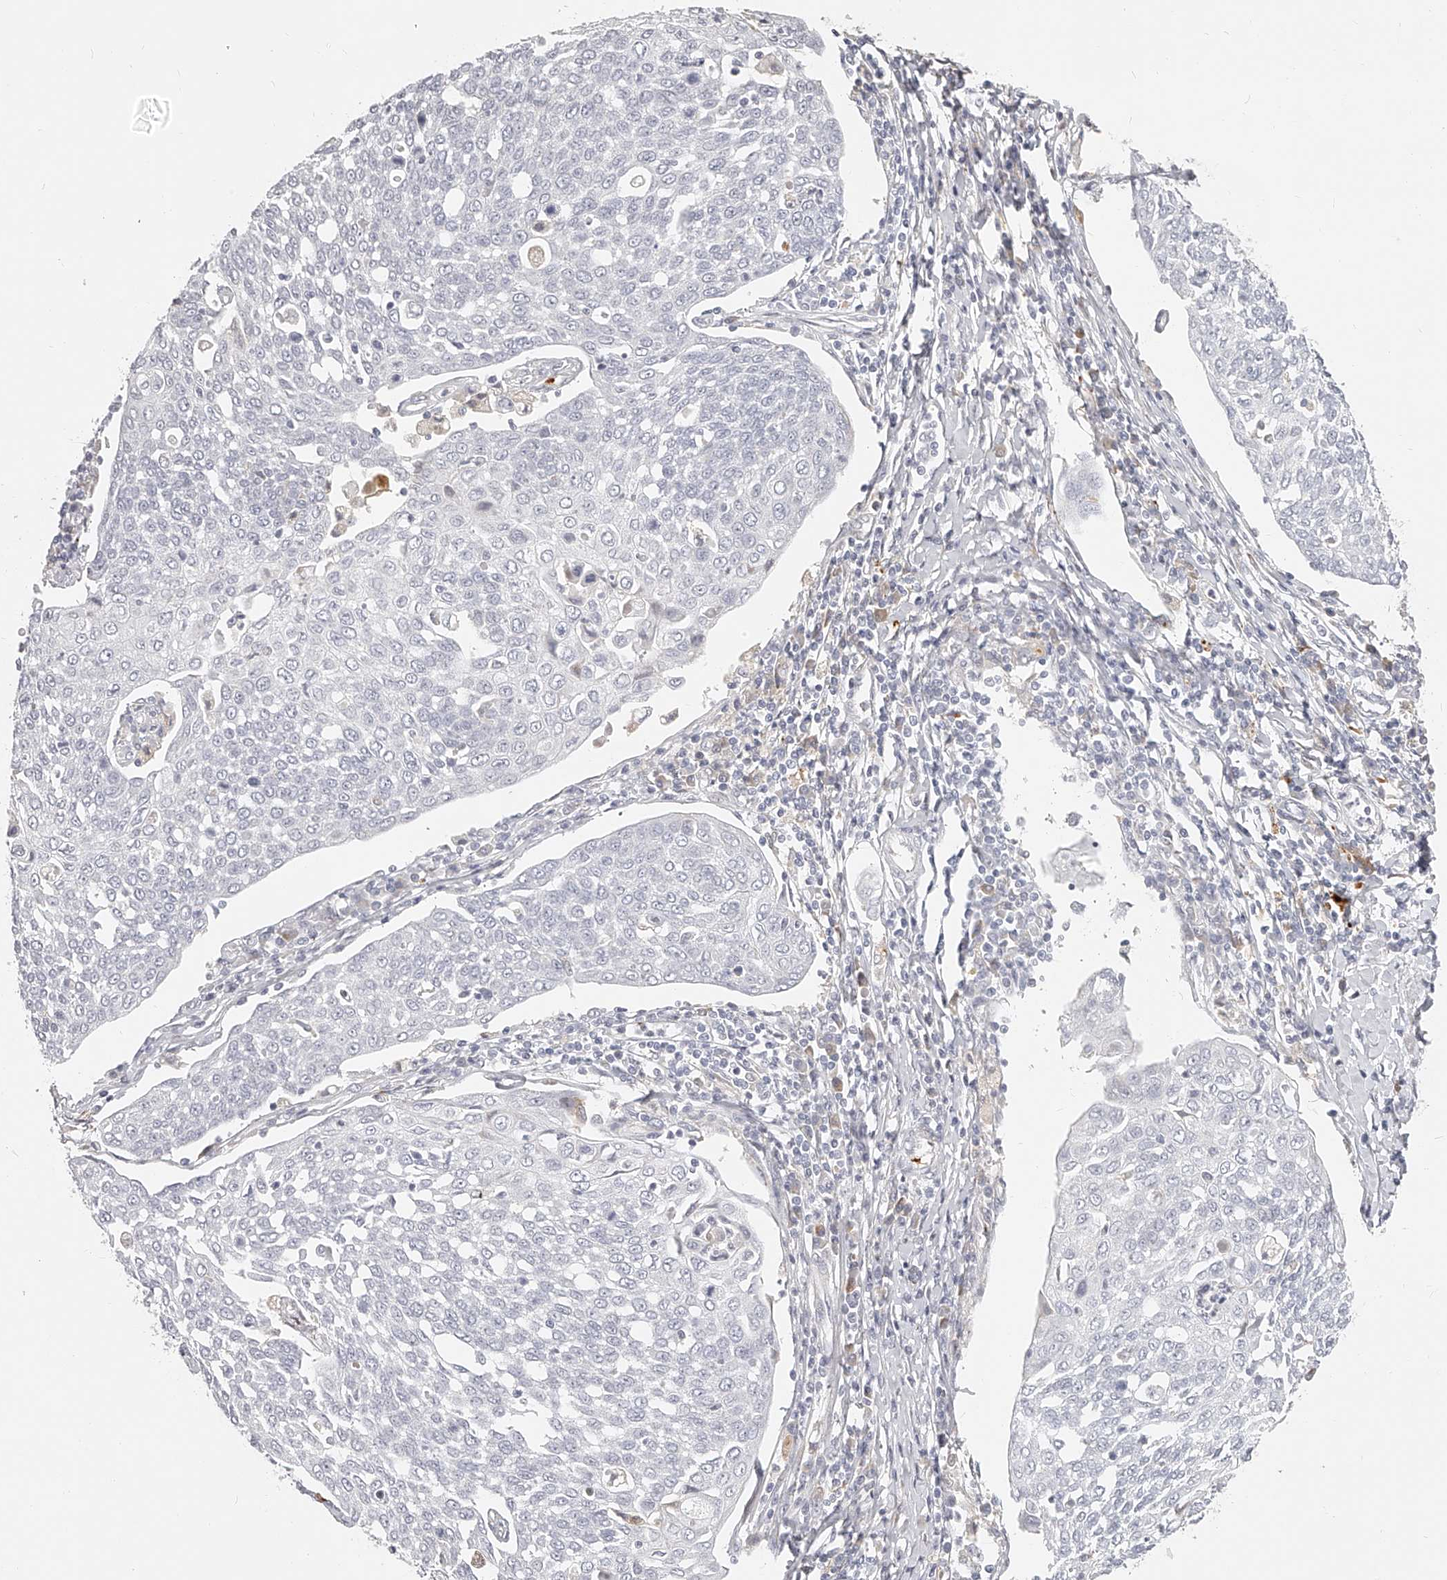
{"staining": {"intensity": "negative", "quantity": "none", "location": "none"}, "tissue": "cervical cancer", "cell_type": "Tumor cells", "image_type": "cancer", "snomed": [{"axis": "morphology", "description": "Squamous cell carcinoma, NOS"}, {"axis": "topography", "description": "Cervix"}], "caption": "A high-resolution micrograph shows IHC staining of cervical cancer, which displays no significant expression in tumor cells.", "gene": "ITGB3", "patient": {"sex": "female", "age": 34}}